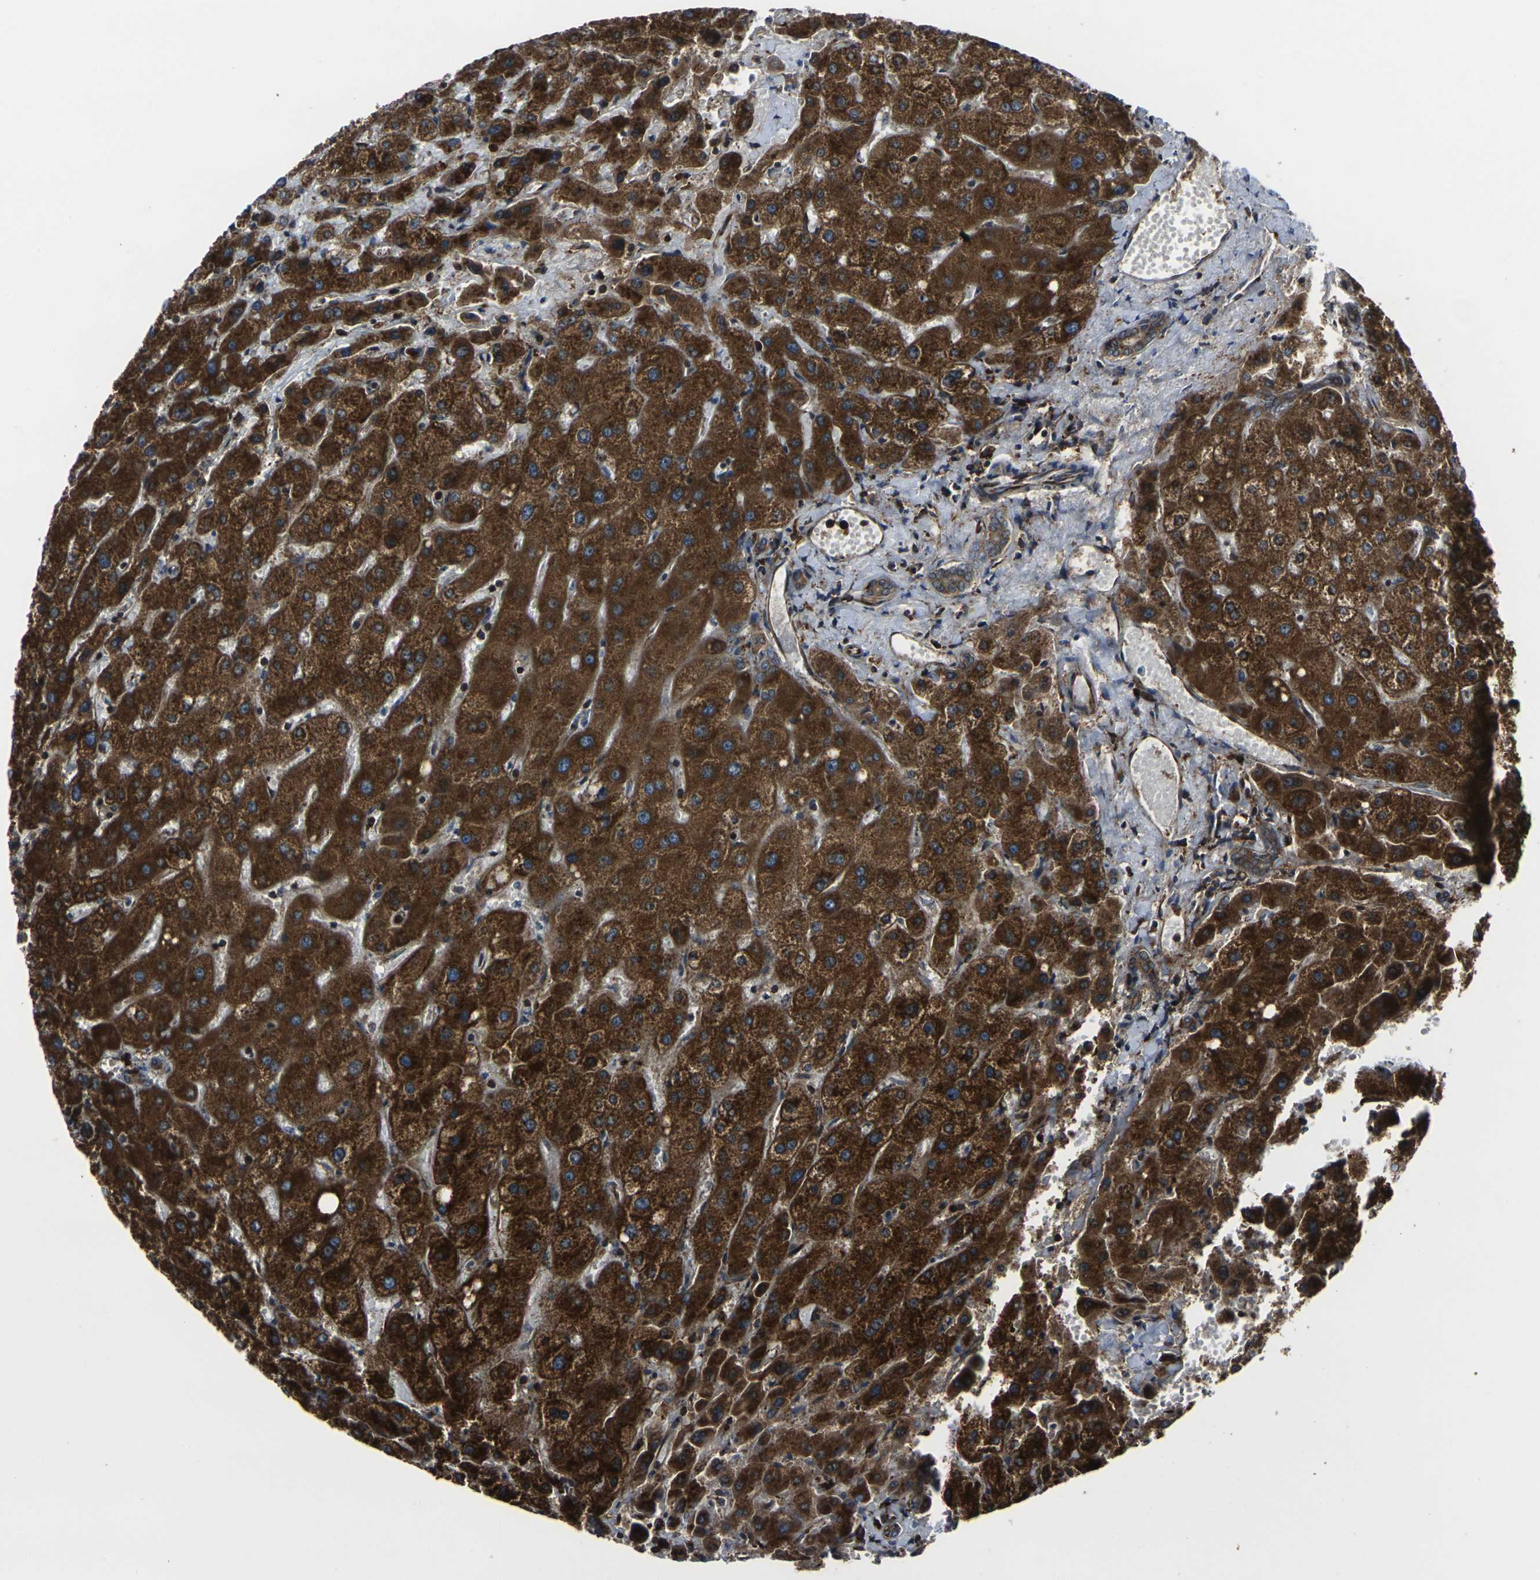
{"staining": {"intensity": "moderate", "quantity": ">75%", "location": "cytoplasmic/membranous"}, "tissue": "liver", "cell_type": "Cholangiocytes", "image_type": "normal", "snomed": [{"axis": "morphology", "description": "Normal tissue, NOS"}, {"axis": "topography", "description": "Liver"}], "caption": "Immunohistochemical staining of unremarkable liver exhibits moderate cytoplasmic/membranous protein positivity in approximately >75% of cholangiocytes.", "gene": "MARCHF2", "patient": {"sex": "male", "age": 73}}